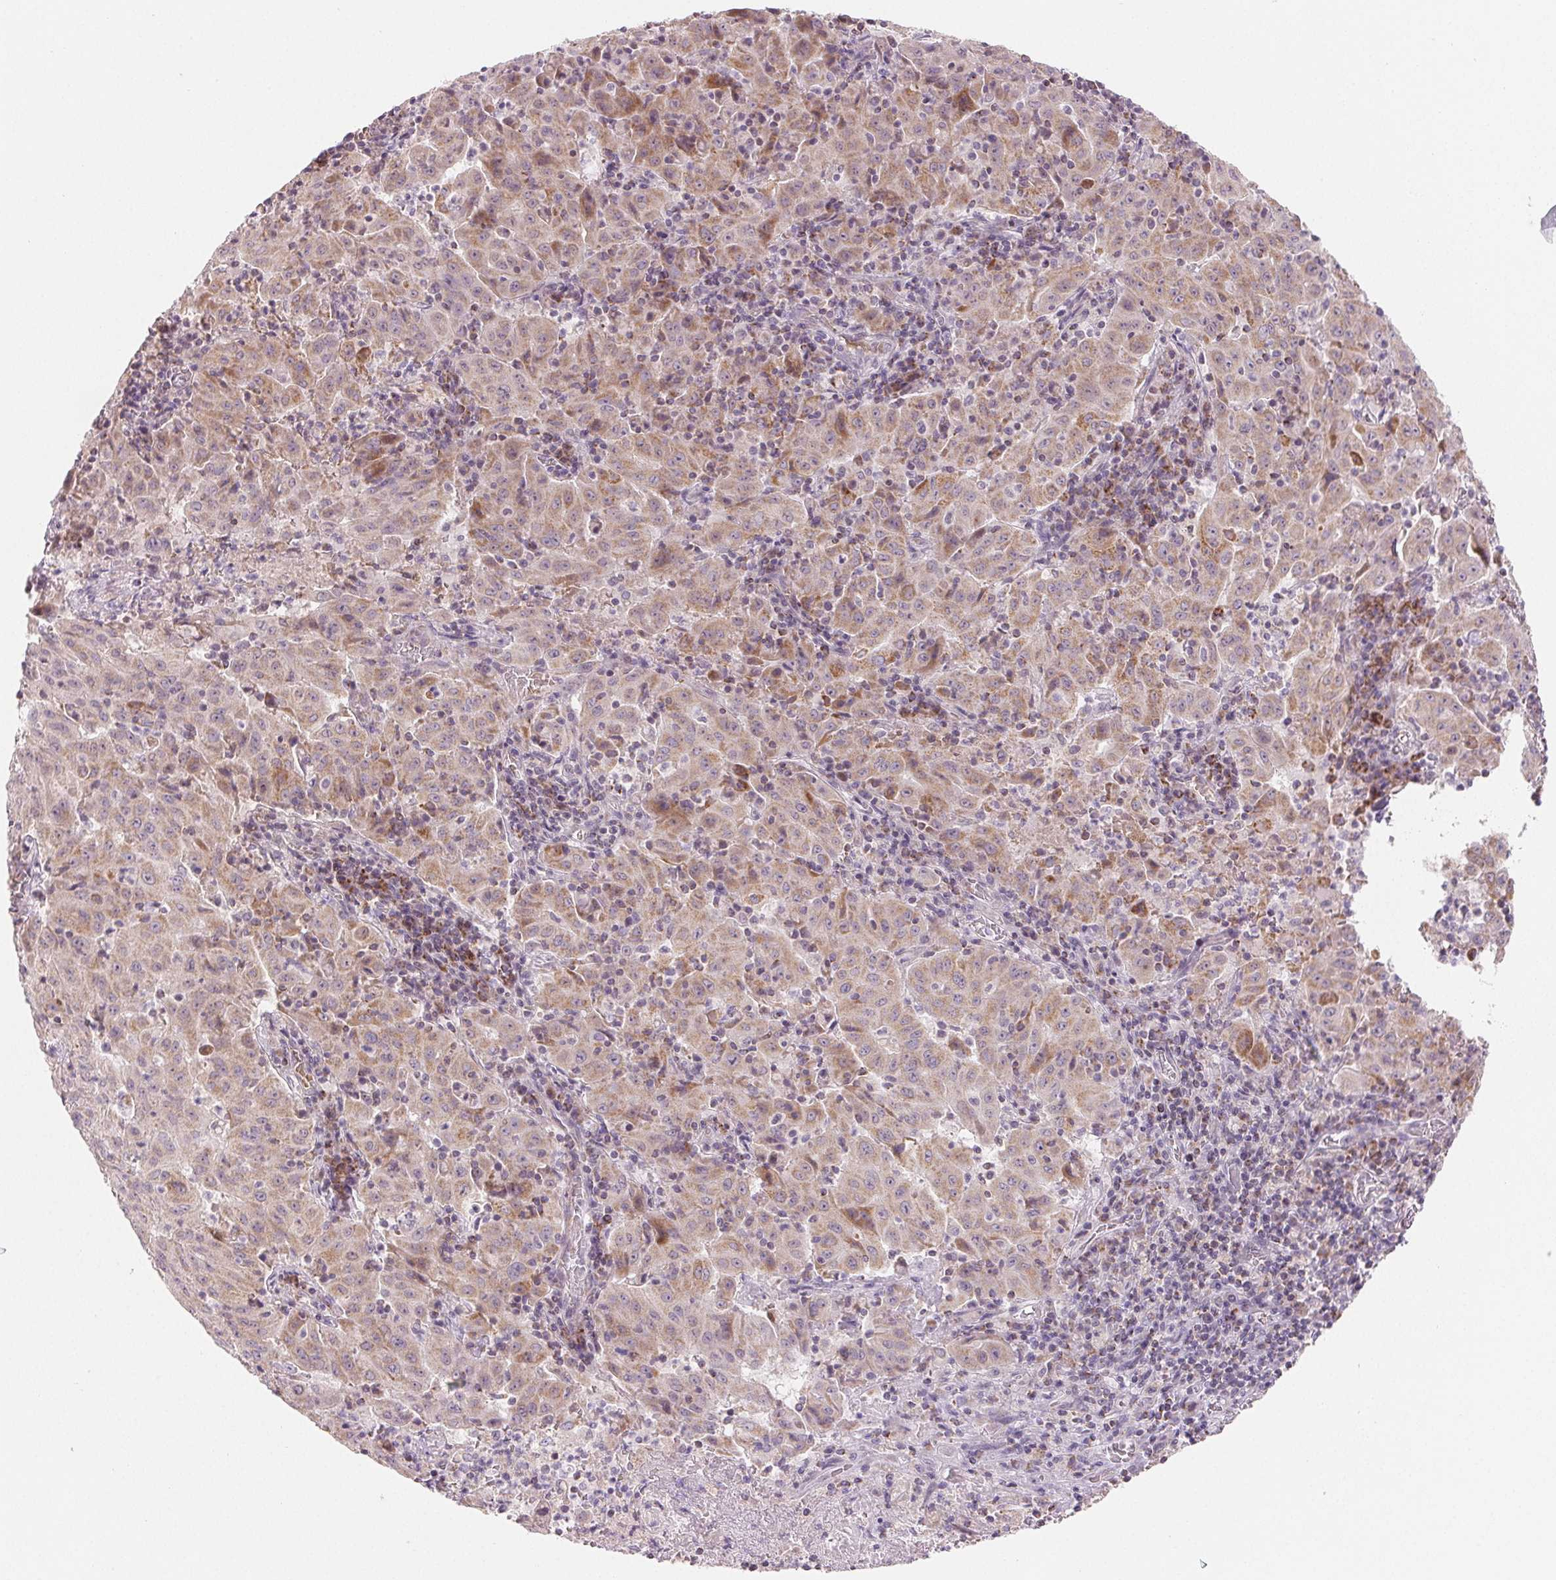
{"staining": {"intensity": "moderate", "quantity": "25%-75%", "location": "cytoplasmic/membranous"}, "tissue": "pancreatic cancer", "cell_type": "Tumor cells", "image_type": "cancer", "snomed": [{"axis": "morphology", "description": "Adenocarcinoma, NOS"}, {"axis": "topography", "description": "Pancreas"}], "caption": "Pancreatic adenocarcinoma stained with DAB IHC shows medium levels of moderate cytoplasmic/membranous staining in approximately 25%-75% of tumor cells. The staining was performed using DAB to visualize the protein expression in brown, while the nuclei were stained in blue with hematoxylin (Magnification: 20x).", "gene": "HINT2", "patient": {"sex": "male", "age": 63}}